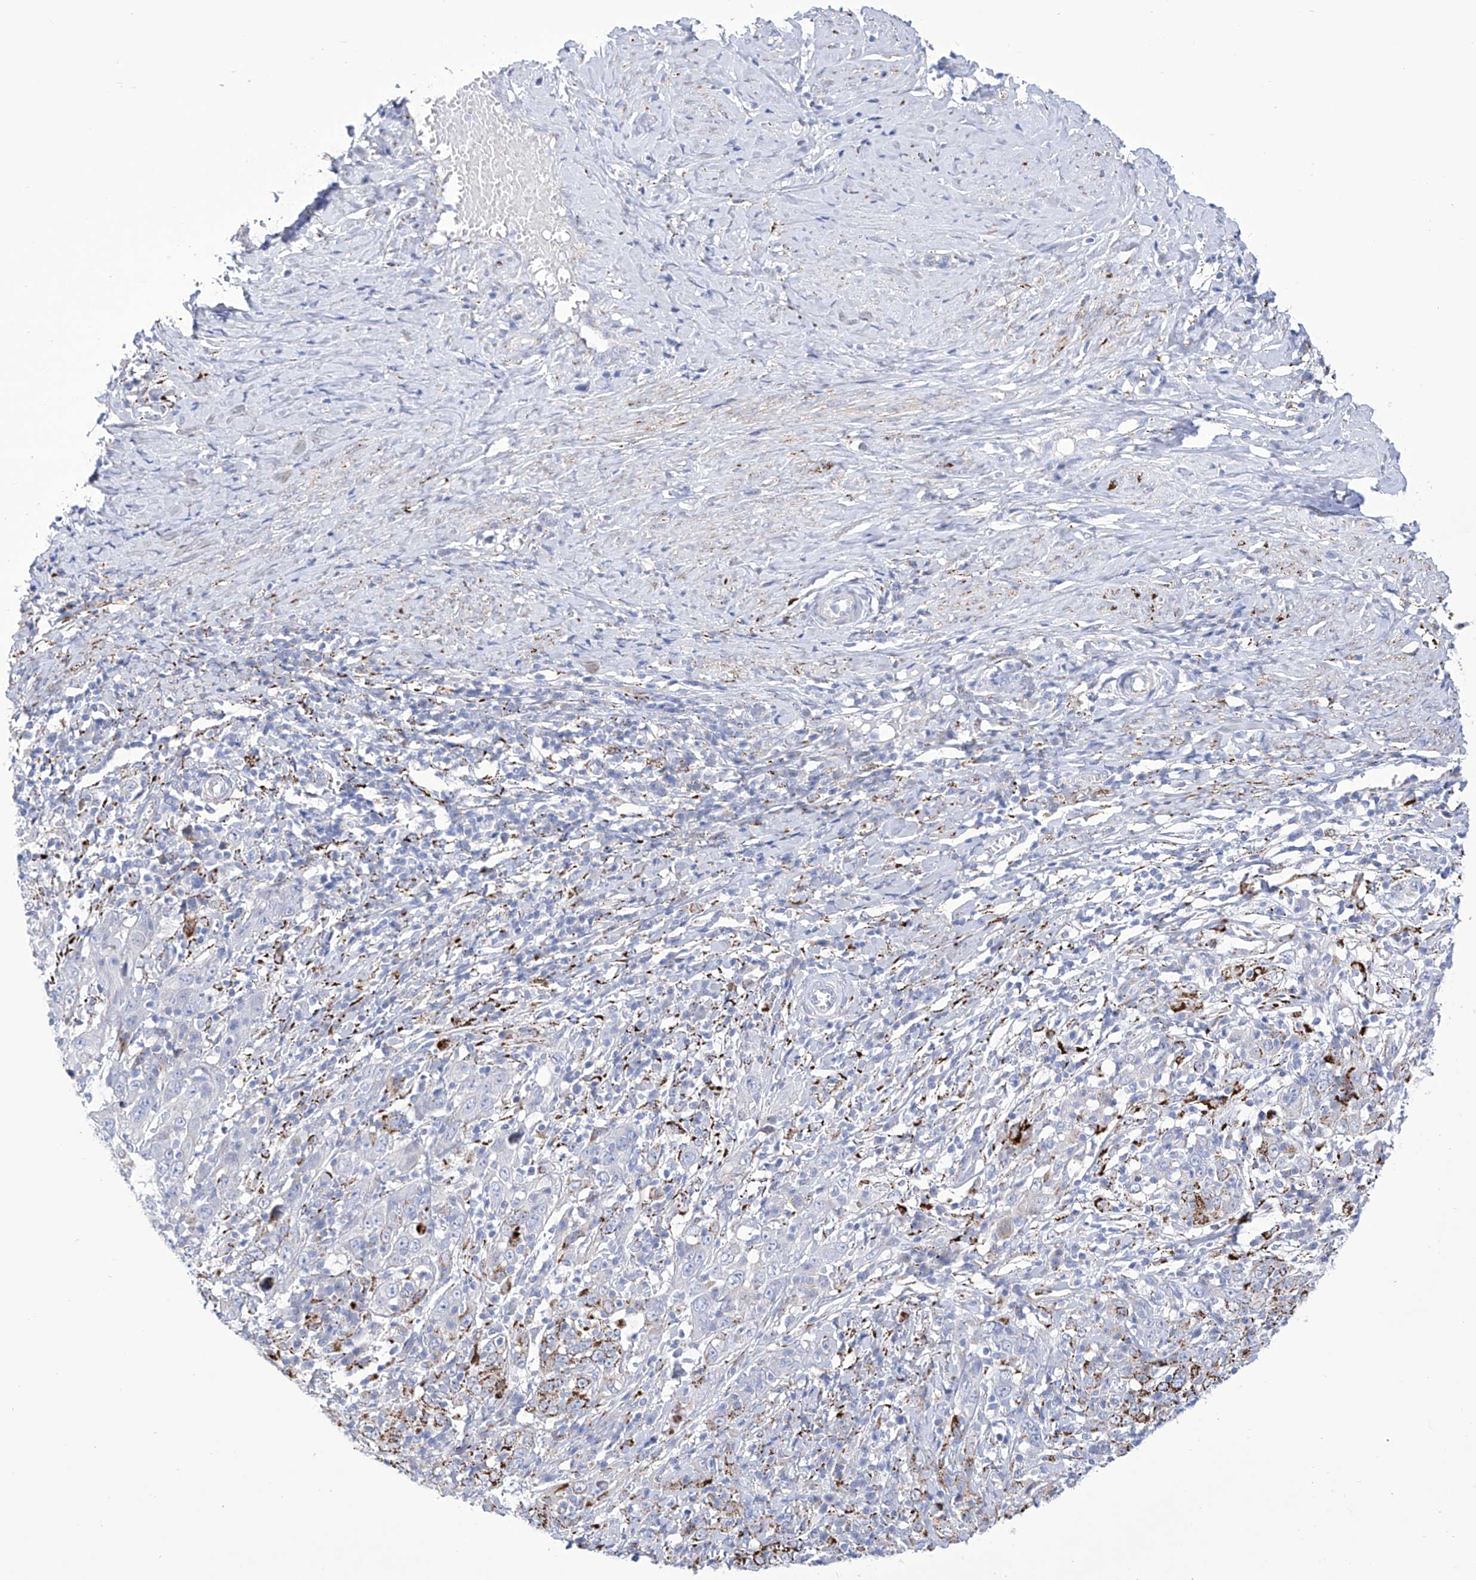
{"staining": {"intensity": "moderate", "quantity": "25%-75%", "location": "cytoplasmic/membranous"}, "tissue": "cervical cancer", "cell_type": "Tumor cells", "image_type": "cancer", "snomed": [{"axis": "morphology", "description": "Squamous cell carcinoma, NOS"}, {"axis": "topography", "description": "Cervix"}], "caption": "Immunohistochemistry image of neoplastic tissue: cervical cancer (squamous cell carcinoma) stained using immunohistochemistry reveals medium levels of moderate protein expression localized specifically in the cytoplasmic/membranous of tumor cells, appearing as a cytoplasmic/membranous brown color.", "gene": "C1orf87", "patient": {"sex": "female", "age": 46}}